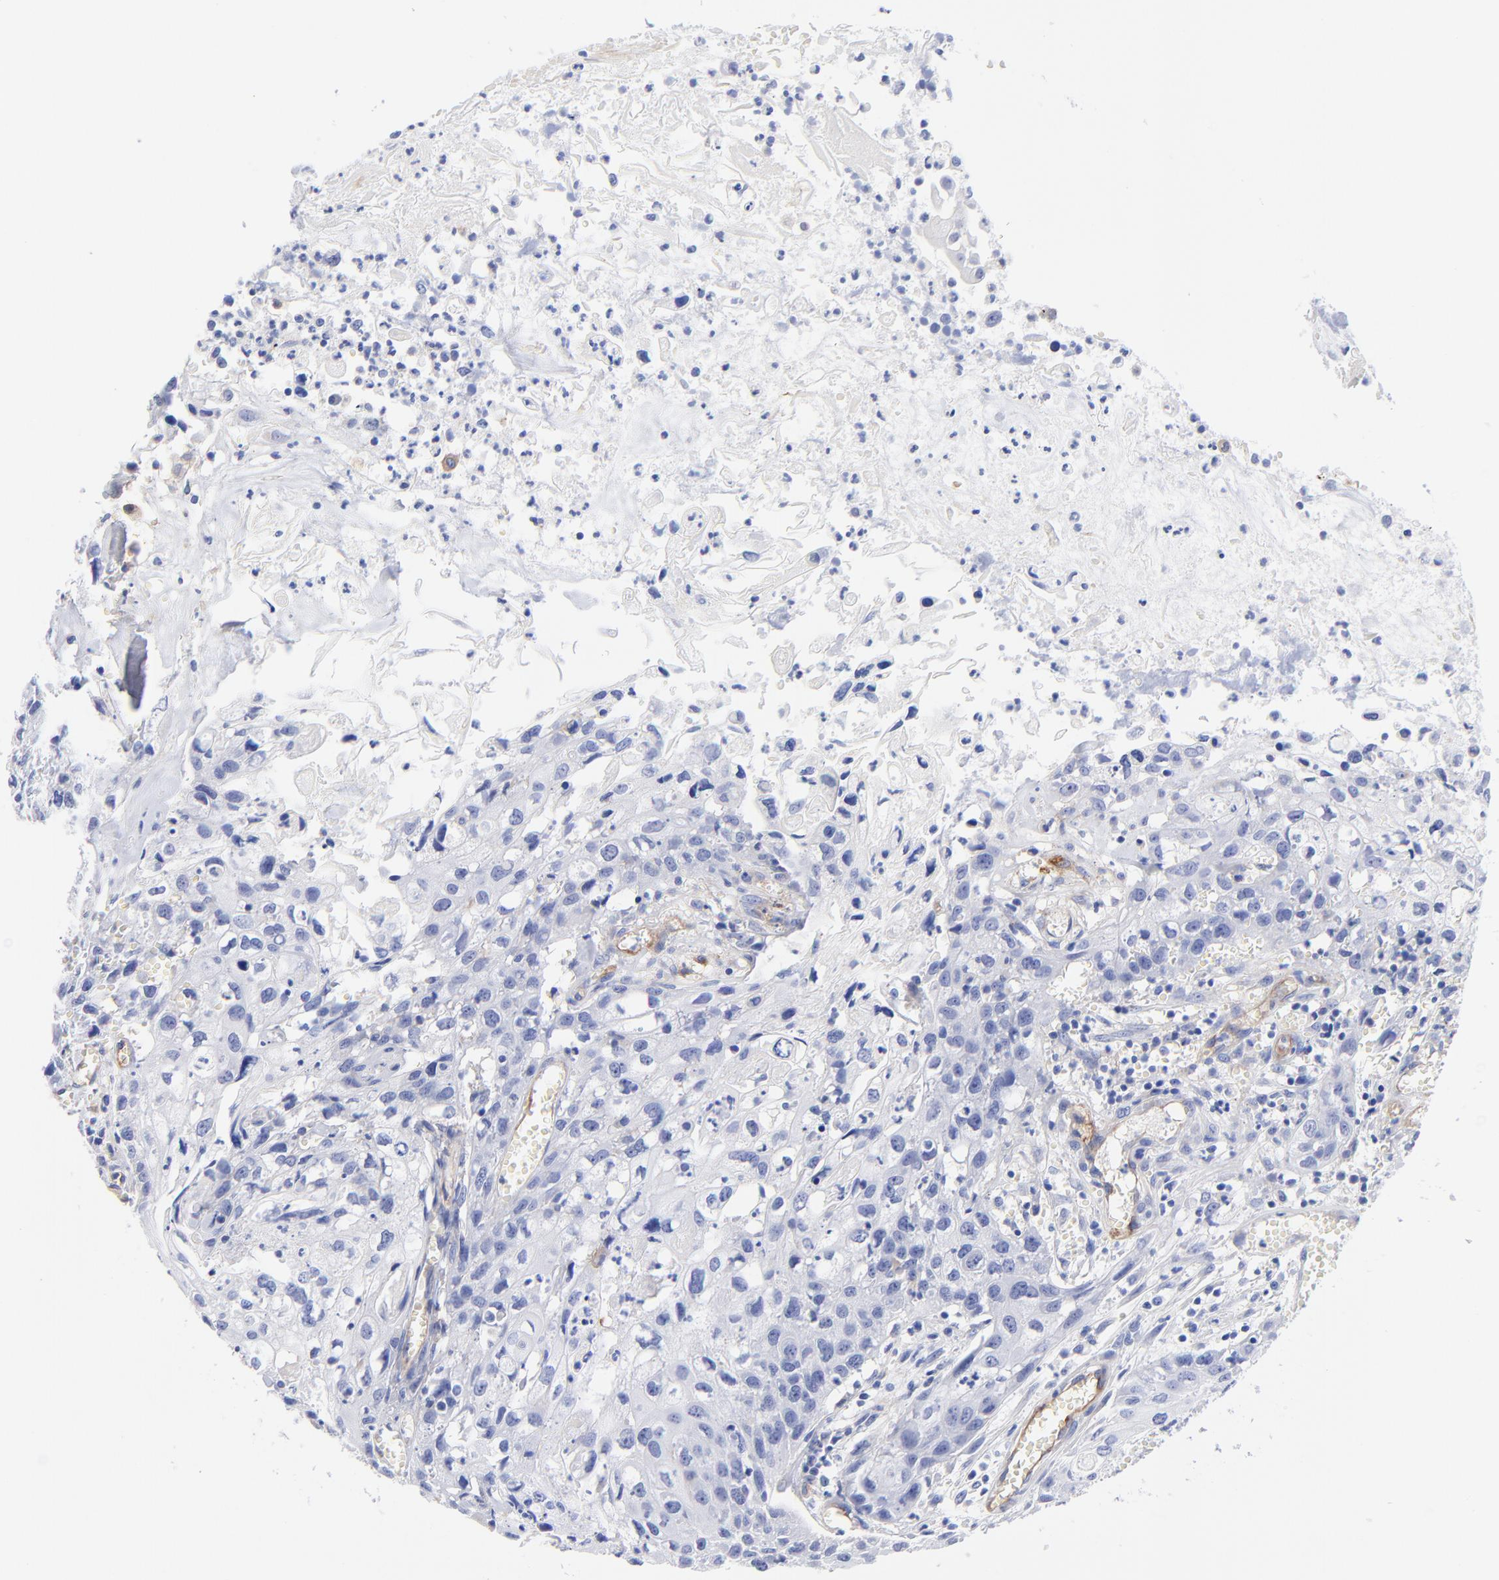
{"staining": {"intensity": "negative", "quantity": "none", "location": "none"}, "tissue": "urothelial cancer", "cell_type": "Tumor cells", "image_type": "cancer", "snomed": [{"axis": "morphology", "description": "Urothelial carcinoma, High grade"}, {"axis": "topography", "description": "Urinary bladder"}], "caption": "A photomicrograph of urothelial carcinoma (high-grade) stained for a protein demonstrates no brown staining in tumor cells. Nuclei are stained in blue.", "gene": "SLC44A2", "patient": {"sex": "male", "age": 54}}